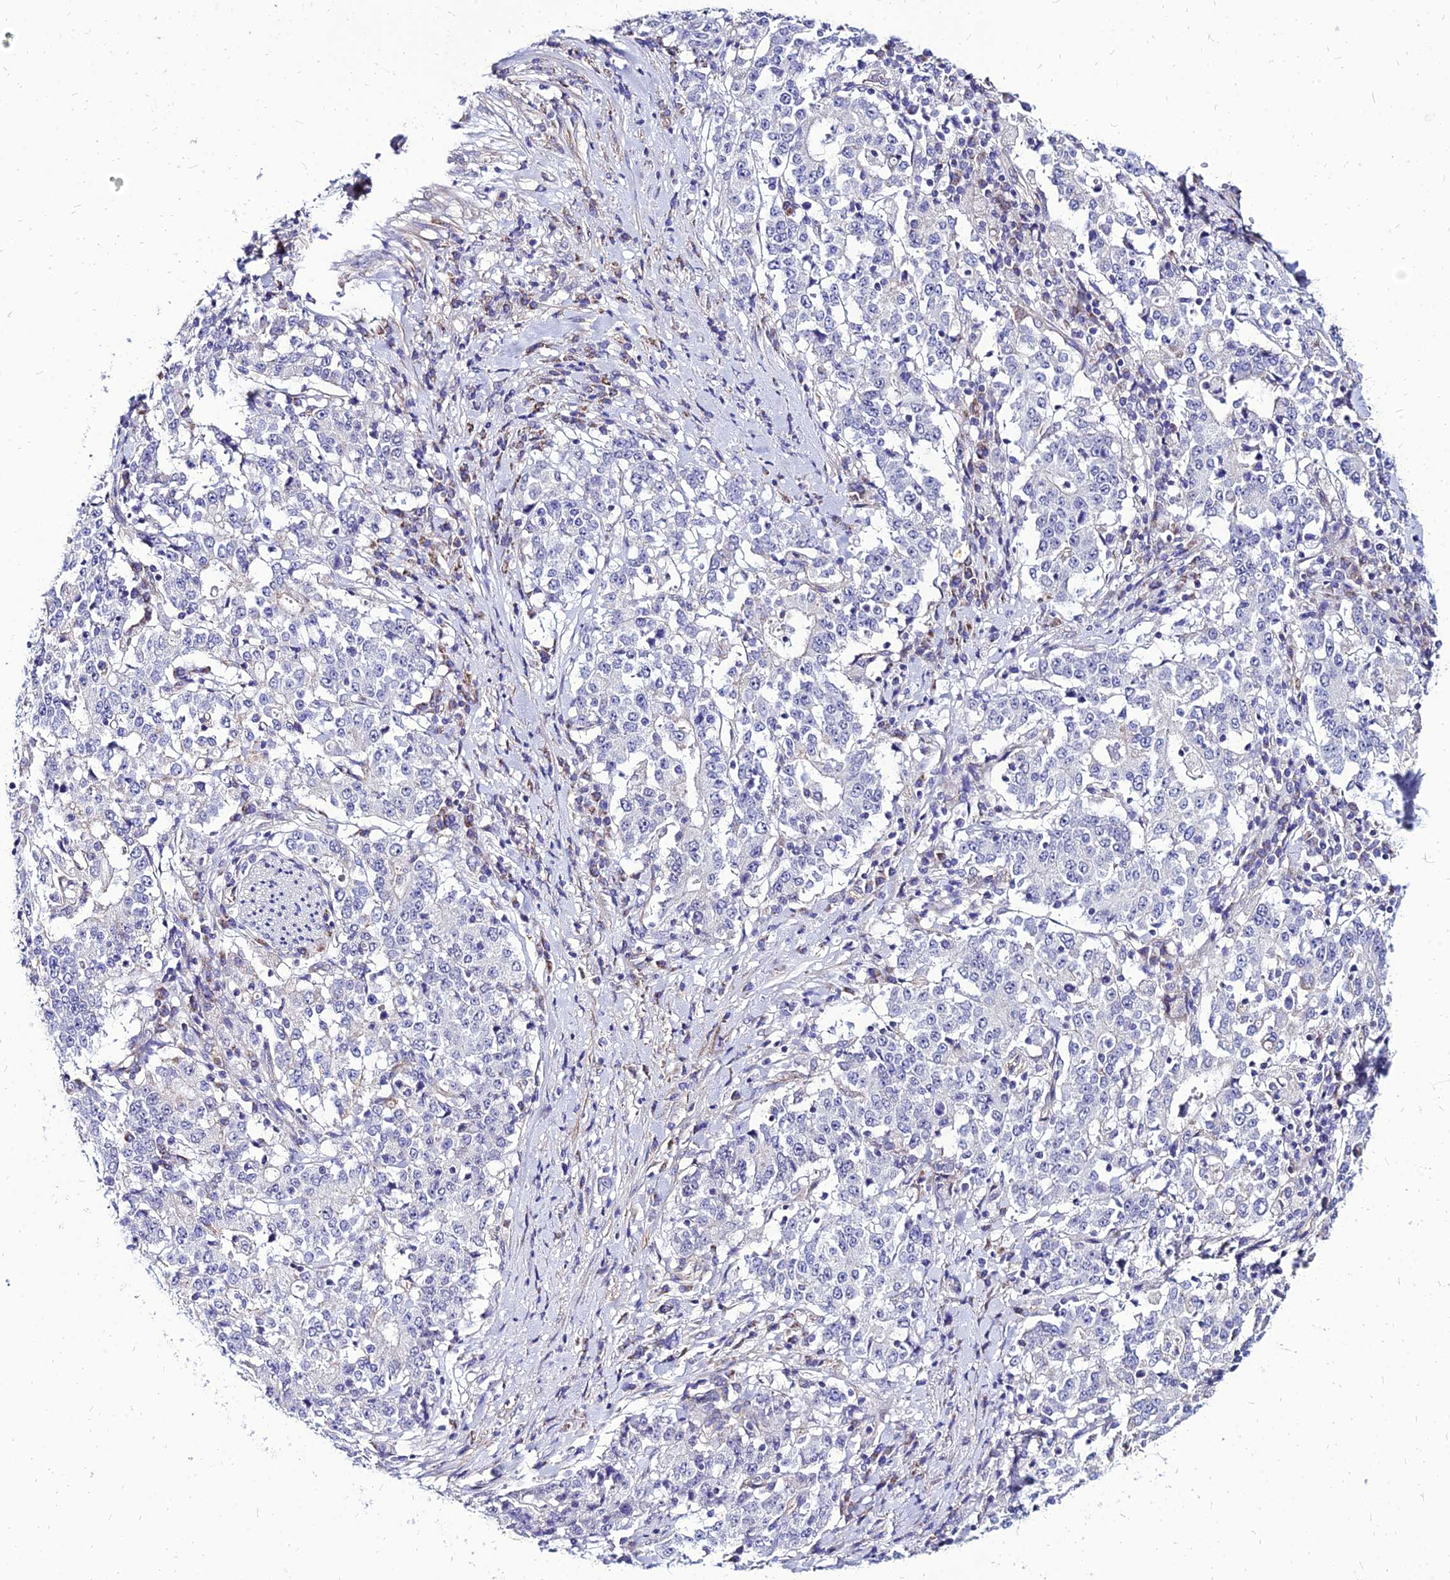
{"staining": {"intensity": "negative", "quantity": "none", "location": "none"}, "tissue": "stomach cancer", "cell_type": "Tumor cells", "image_type": "cancer", "snomed": [{"axis": "morphology", "description": "Adenocarcinoma, NOS"}, {"axis": "topography", "description": "Stomach"}], "caption": "Protein analysis of stomach cancer reveals no significant positivity in tumor cells.", "gene": "YEATS2", "patient": {"sex": "male", "age": 59}}